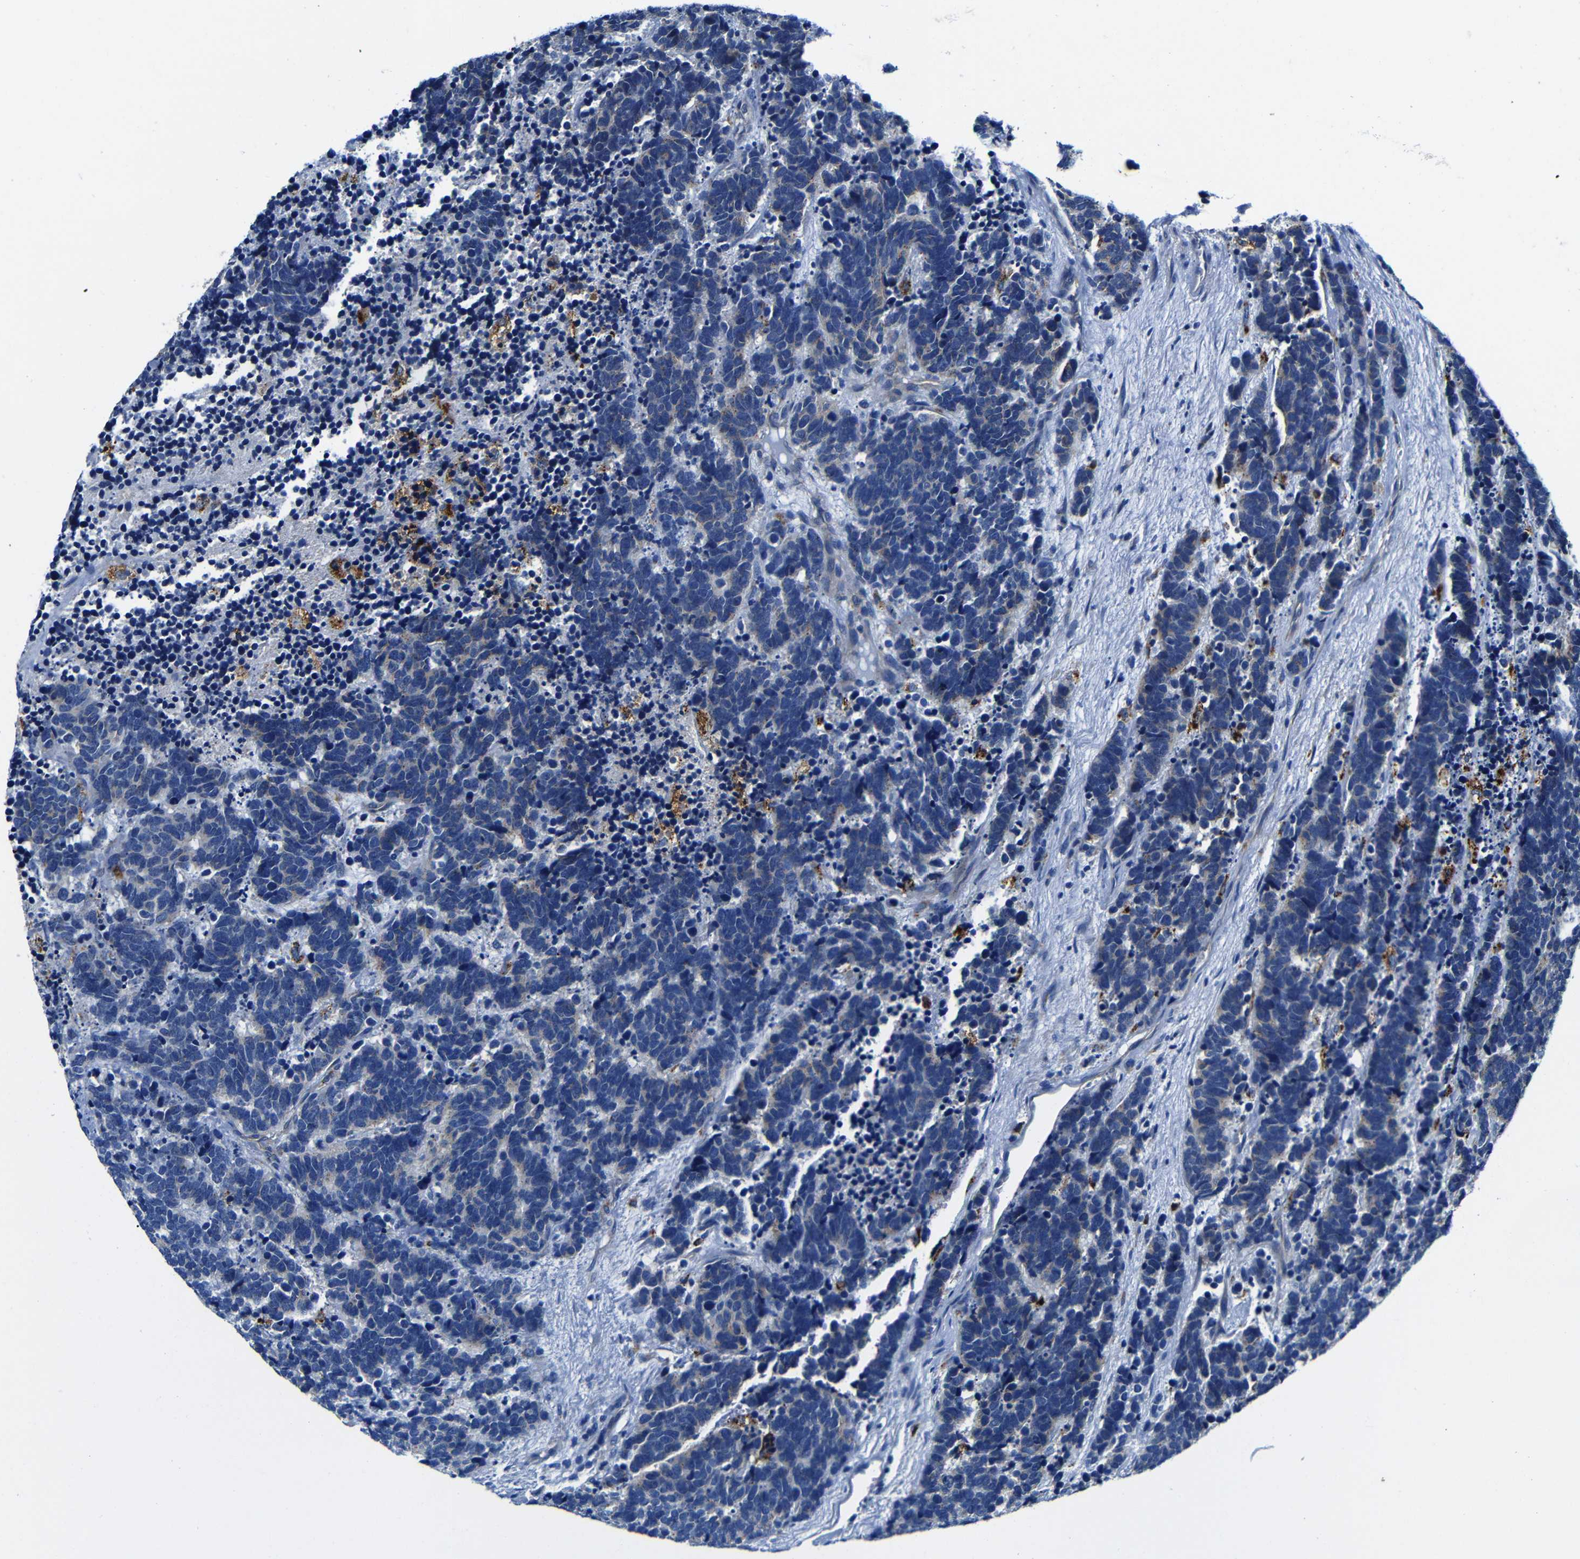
{"staining": {"intensity": "negative", "quantity": "none", "location": "none"}, "tissue": "carcinoid", "cell_type": "Tumor cells", "image_type": "cancer", "snomed": [{"axis": "morphology", "description": "Carcinoma, NOS"}, {"axis": "morphology", "description": "Carcinoid, malignant, NOS"}, {"axis": "topography", "description": "Urinary bladder"}], "caption": "Carcinoid stained for a protein using immunohistochemistry (IHC) demonstrates no staining tumor cells.", "gene": "GIMAP2", "patient": {"sex": "male", "age": 57}}